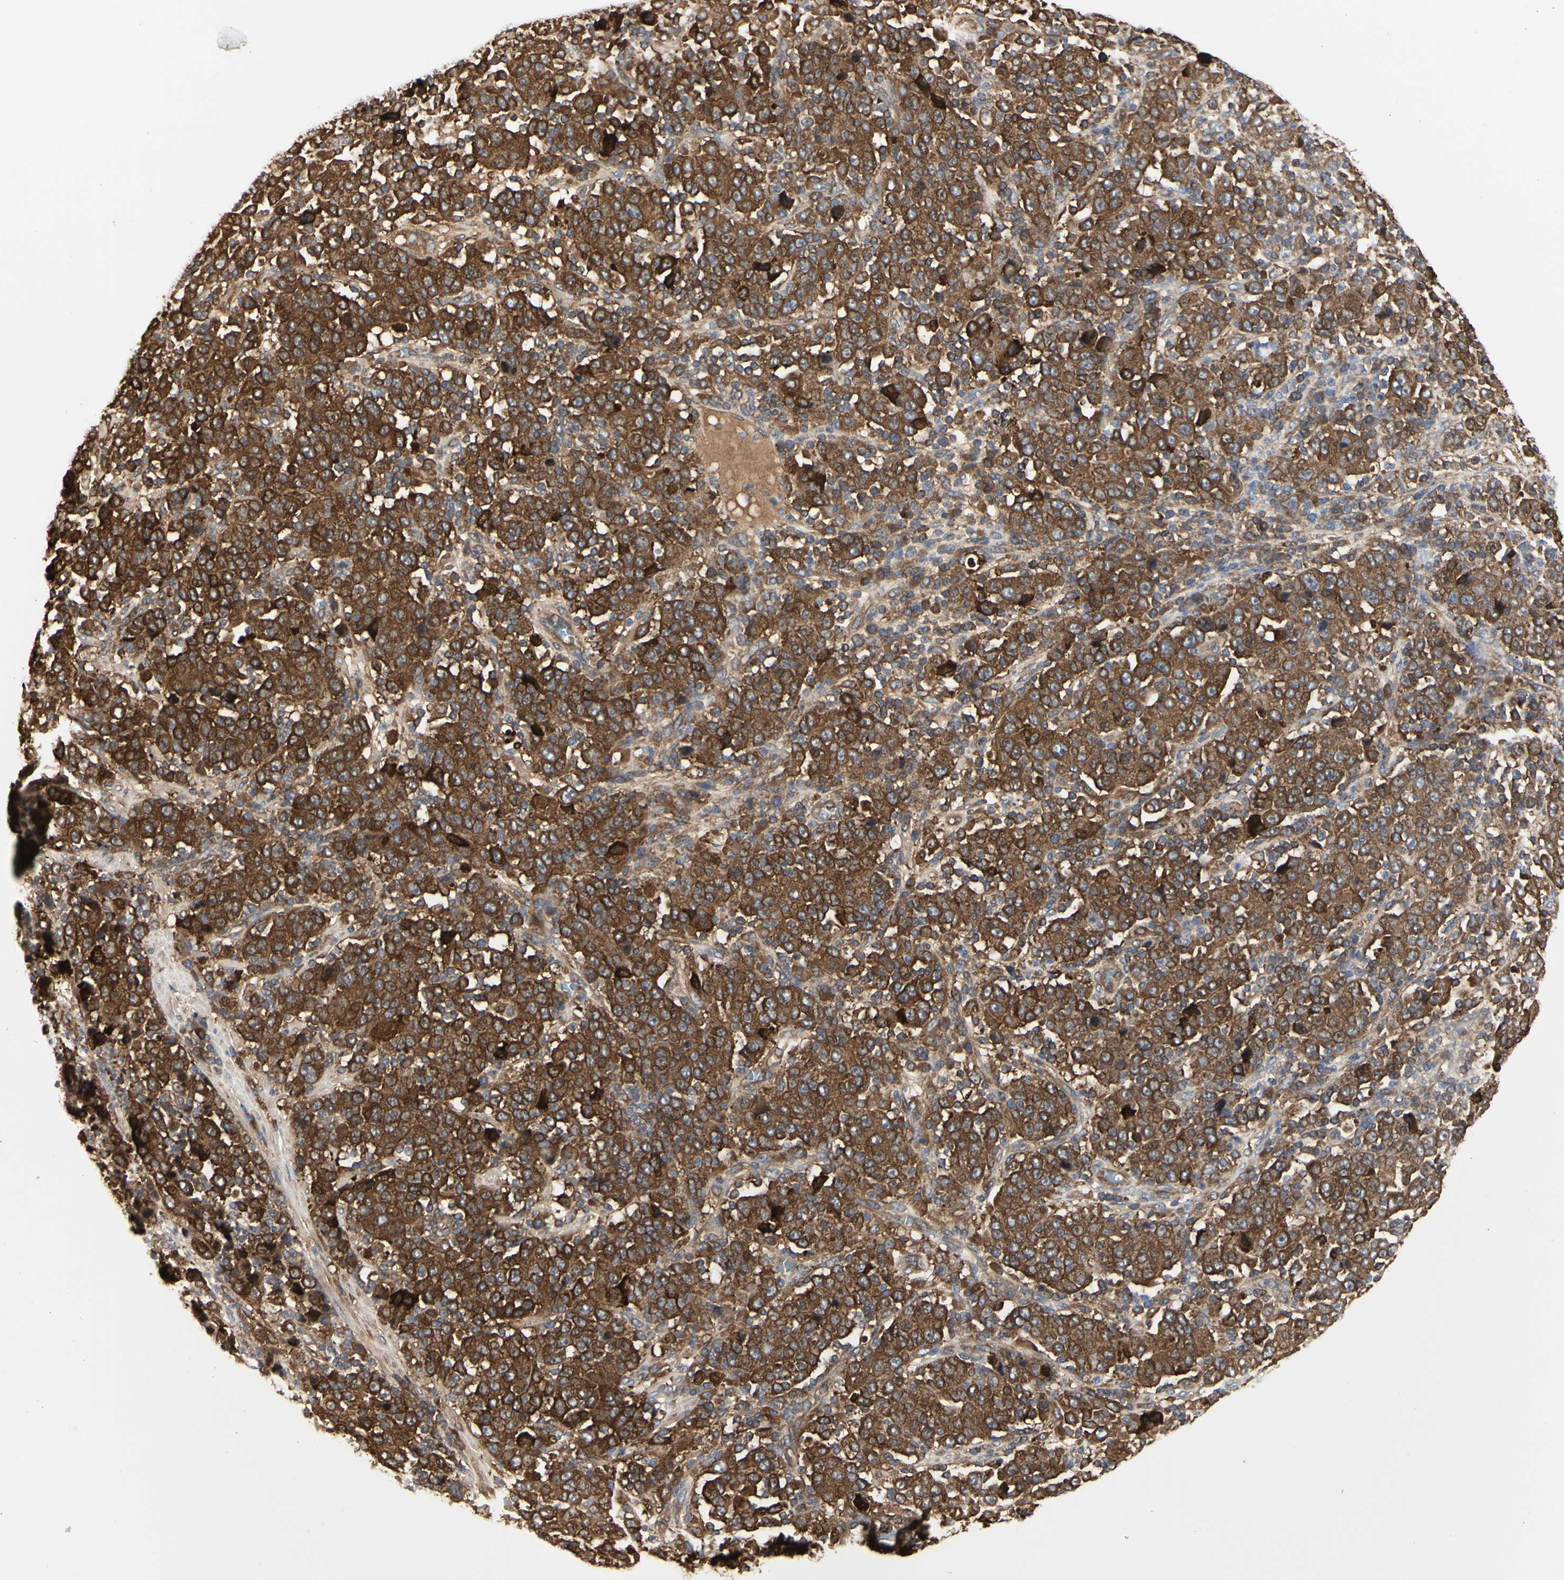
{"staining": {"intensity": "strong", "quantity": ">75%", "location": "cytoplasmic/membranous"}, "tissue": "stomach cancer", "cell_type": "Tumor cells", "image_type": "cancer", "snomed": [{"axis": "morphology", "description": "Normal tissue, NOS"}, {"axis": "morphology", "description": "Adenocarcinoma, NOS"}, {"axis": "topography", "description": "Stomach, upper"}, {"axis": "topography", "description": "Stomach"}], "caption": "This is a histology image of IHC staining of stomach cancer (adenocarcinoma), which shows strong positivity in the cytoplasmic/membranous of tumor cells.", "gene": "C3orf52", "patient": {"sex": "male", "age": 59}}